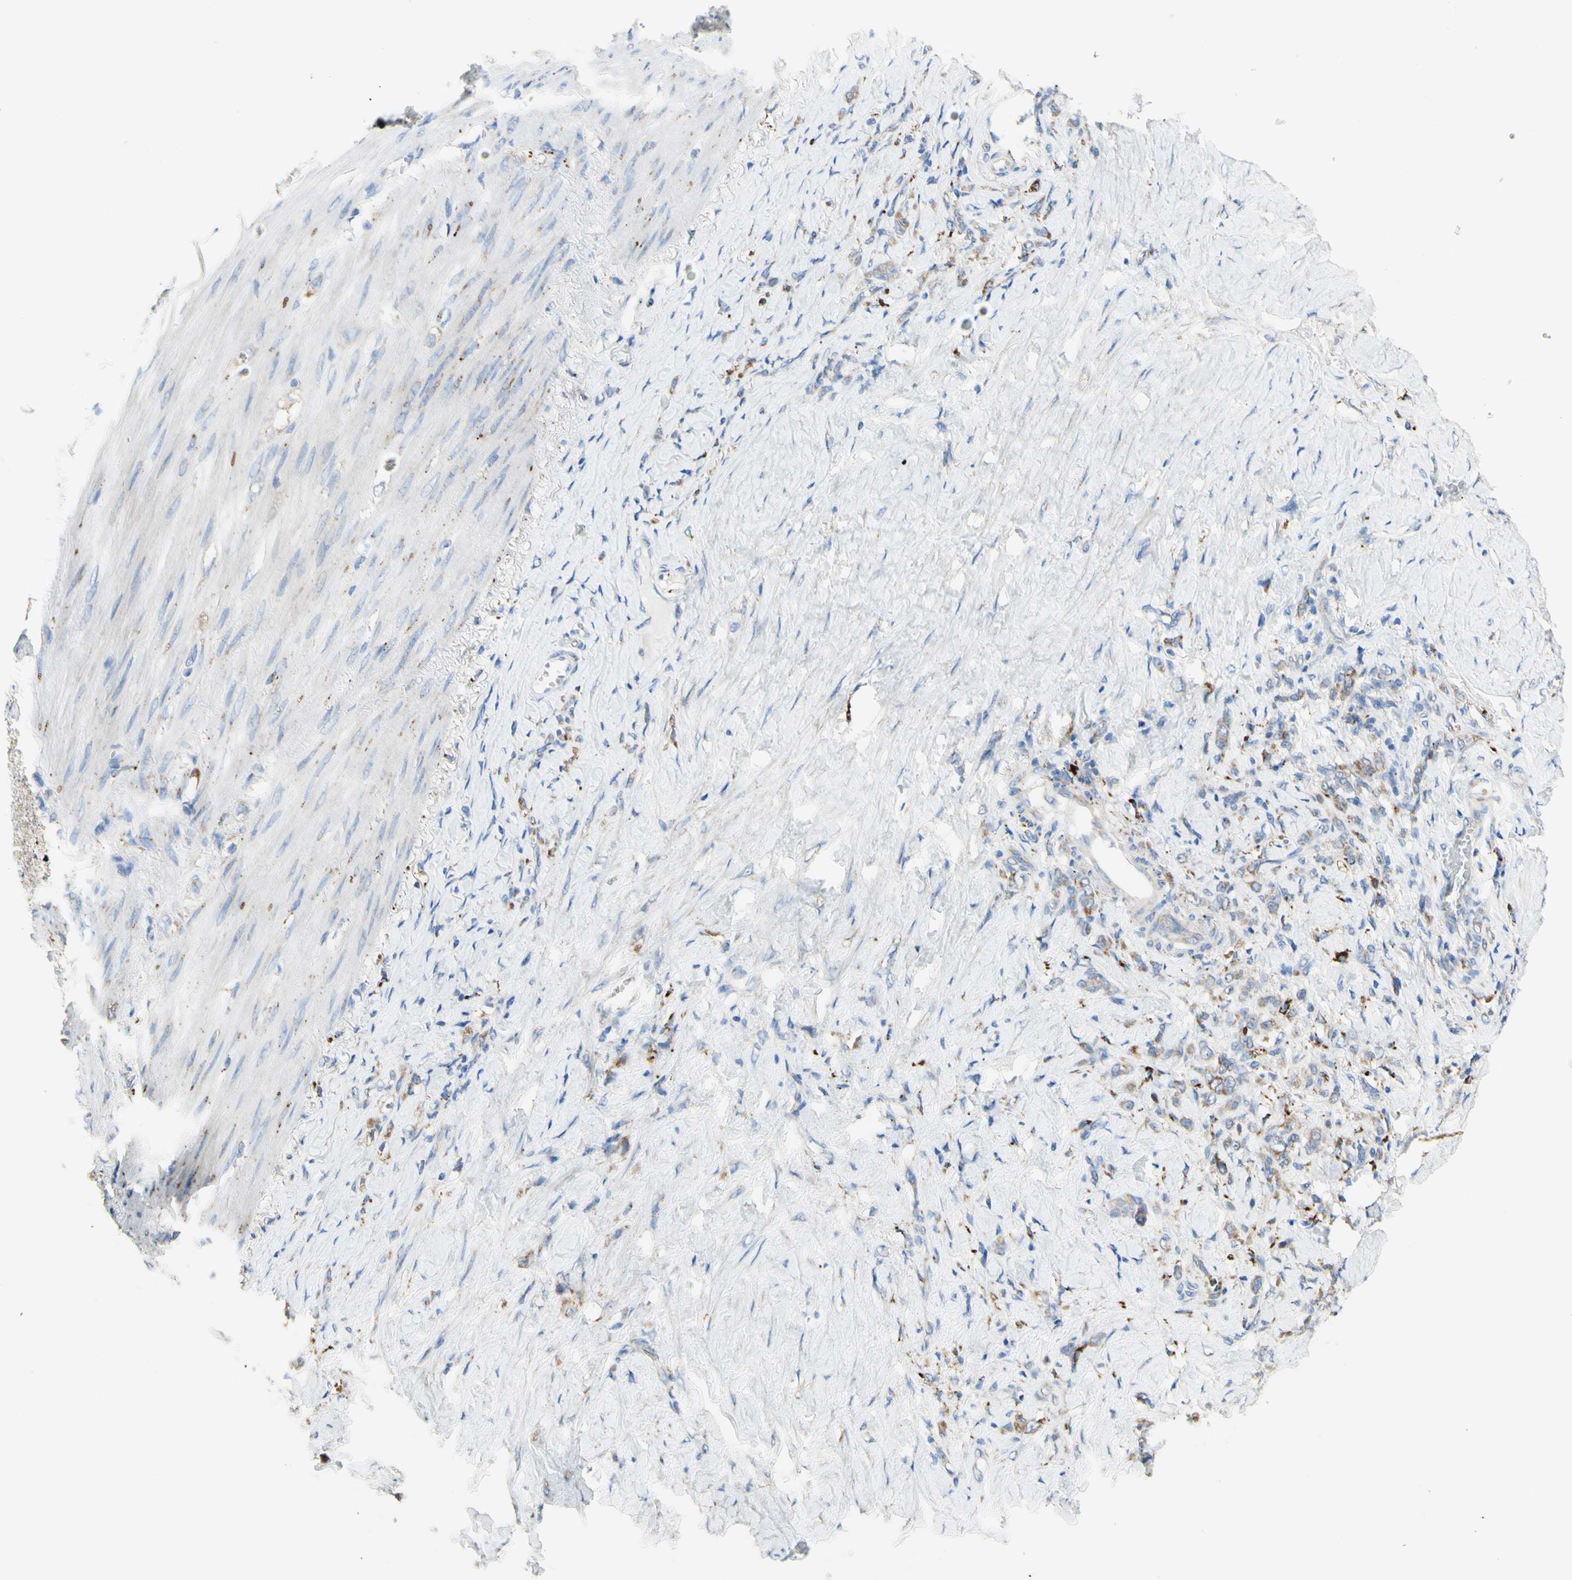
{"staining": {"intensity": "moderate", "quantity": ">75%", "location": "cytoplasmic/membranous"}, "tissue": "stomach cancer", "cell_type": "Tumor cells", "image_type": "cancer", "snomed": [{"axis": "morphology", "description": "Adenocarcinoma, NOS"}, {"axis": "topography", "description": "Stomach"}], "caption": "Adenocarcinoma (stomach) was stained to show a protein in brown. There is medium levels of moderate cytoplasmic/membranous staining in about >75% of tumor cells.", "gene": "URB2", "patient": {"sex": "male", "age": 82}}